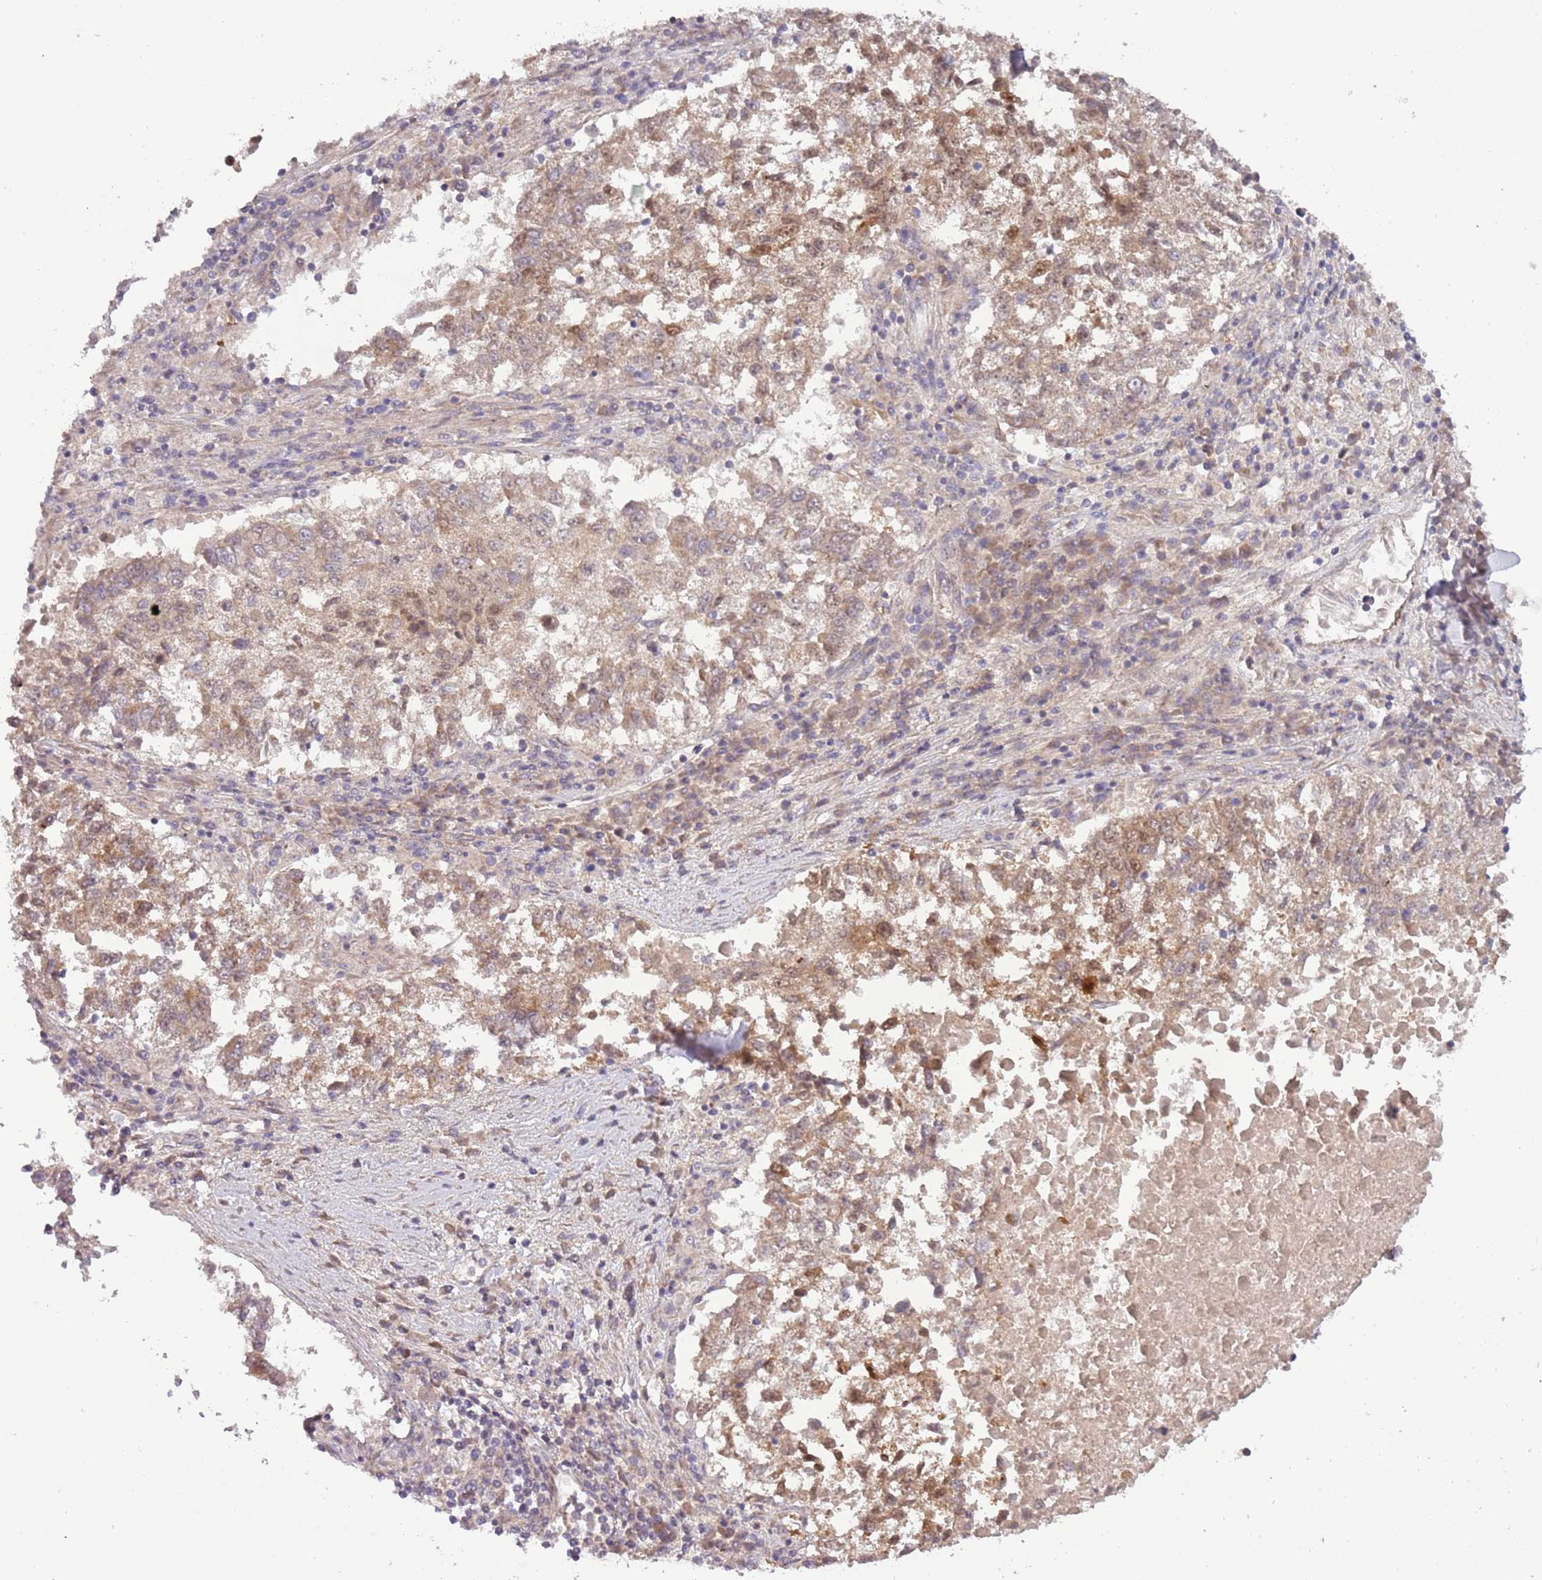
{"staining": {"intensity": "weak", "quantity": ">75%", "location": "cytoplasmic/membranous"}, "tissue": "lung cancer", "cell_type": "Tumor cells", "image_type": "cancer", "snomed": [{"axis": "morphology", "description": "Squamous cell carcinoma, NOS"}, {"axis": "topography", "description": "Lung"}], "caption": "IHC staining of lung cancer, which displays low levels of weak cytoplasmic/membranous positivity in approximately >75% of tumor cells indicating weak cytoplasmic/membranous protein positivity. The staining was performed using DAB (brown) for protein detection and nuclei were counterstained in hematoxylin (blue).", "gene": "DTD2", "patient": {"sex": "male", "age": 73}}